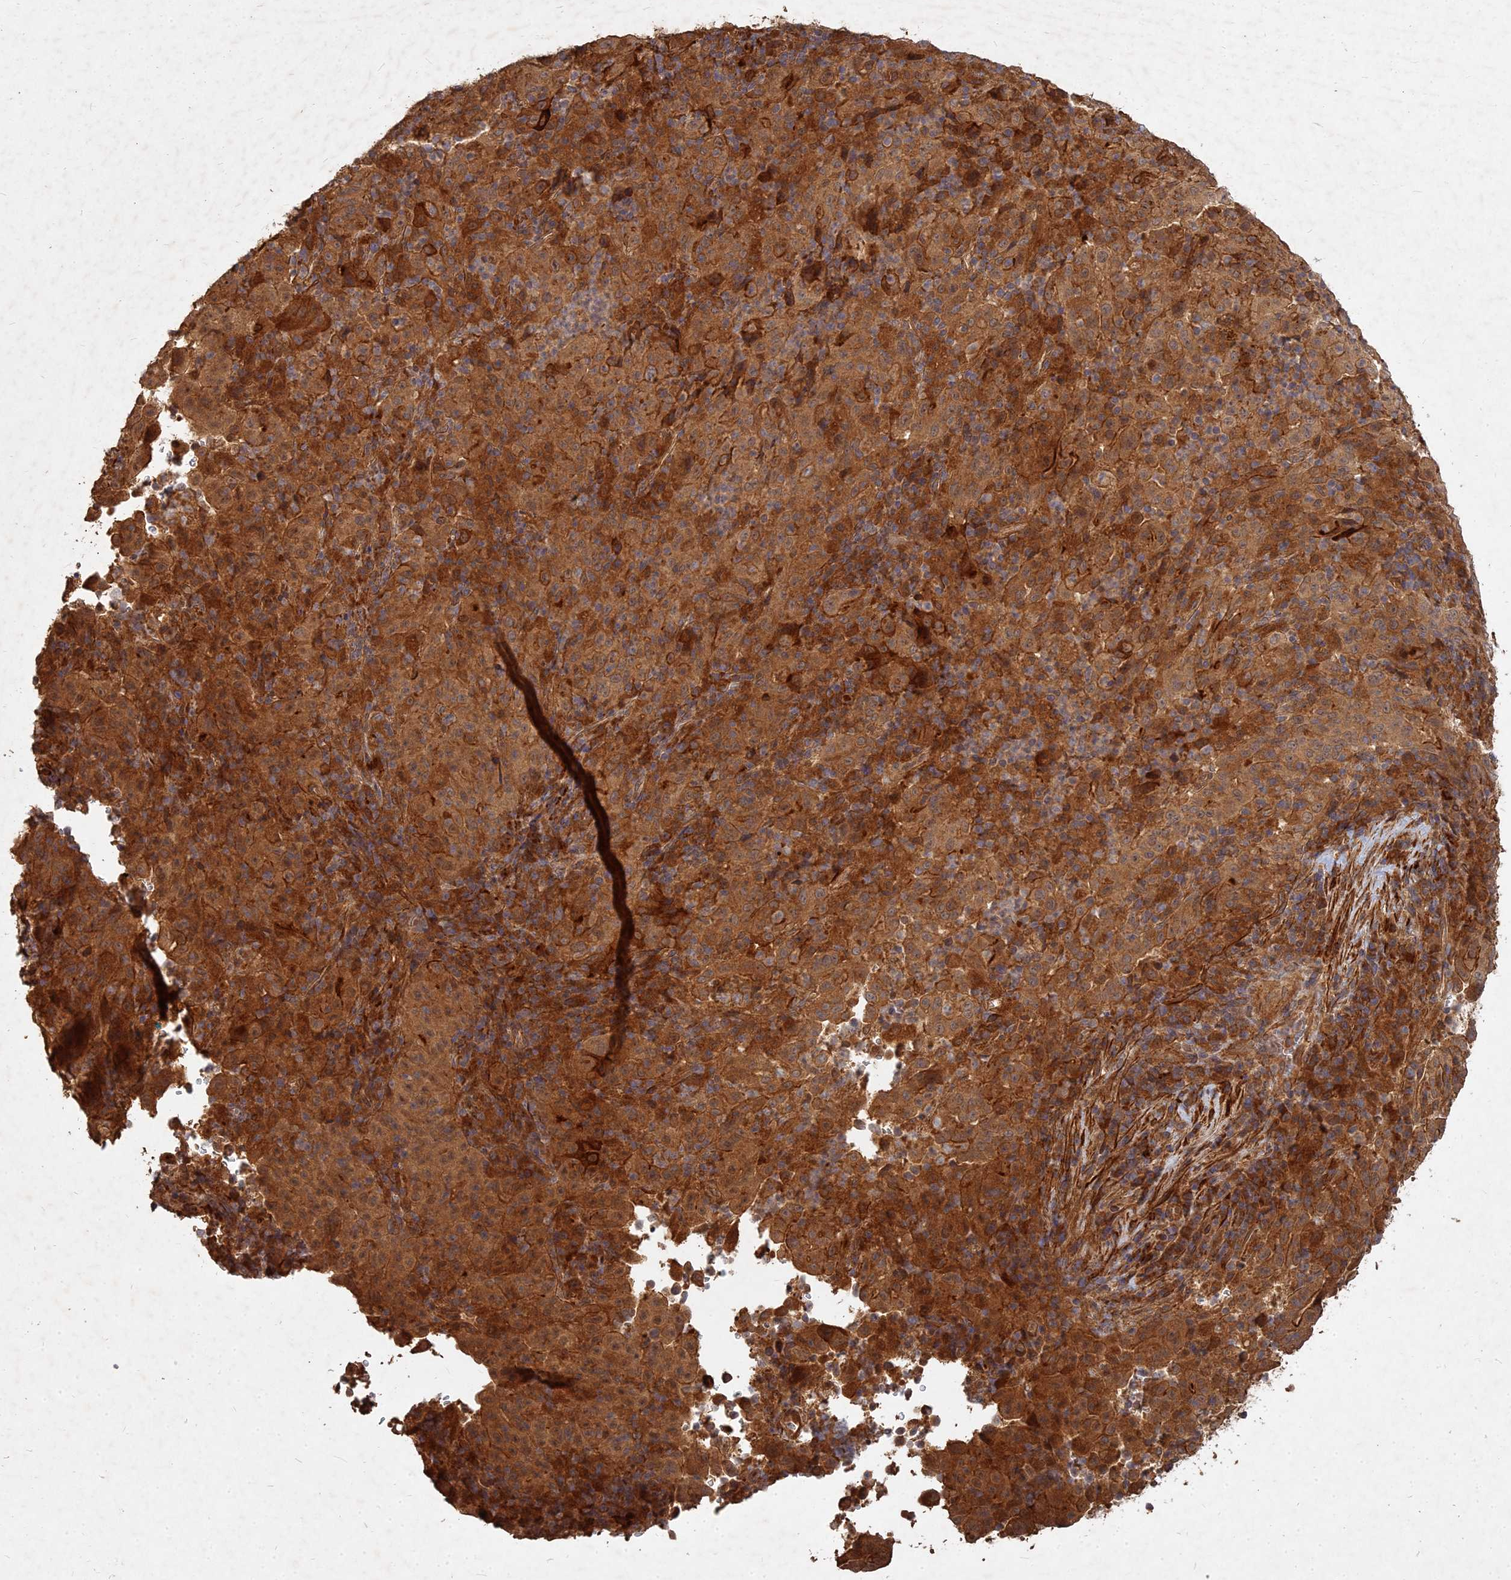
{"staining": {"intensity": "strong", "quantity": ">75%", "location": "cytoplasmic/membranous"}, "tissue": "pancreatic cancer", "cell_type": "Tumor cells", "image_type": "cancer", "snomed": [{"axis": "morphology", "description": "Adenocarcinoma, NOS"}, {"axis": "topography", "description": "Pancreas"}], "caption": "There is high levels of strong cytoplasmic/membranous staining in tumor cells of pancreatic cancer, as demonstrated by immunohistochemical staining (brown color).", "gene": "UBE2W", "patient": {"sex": "male", "age": 63}}